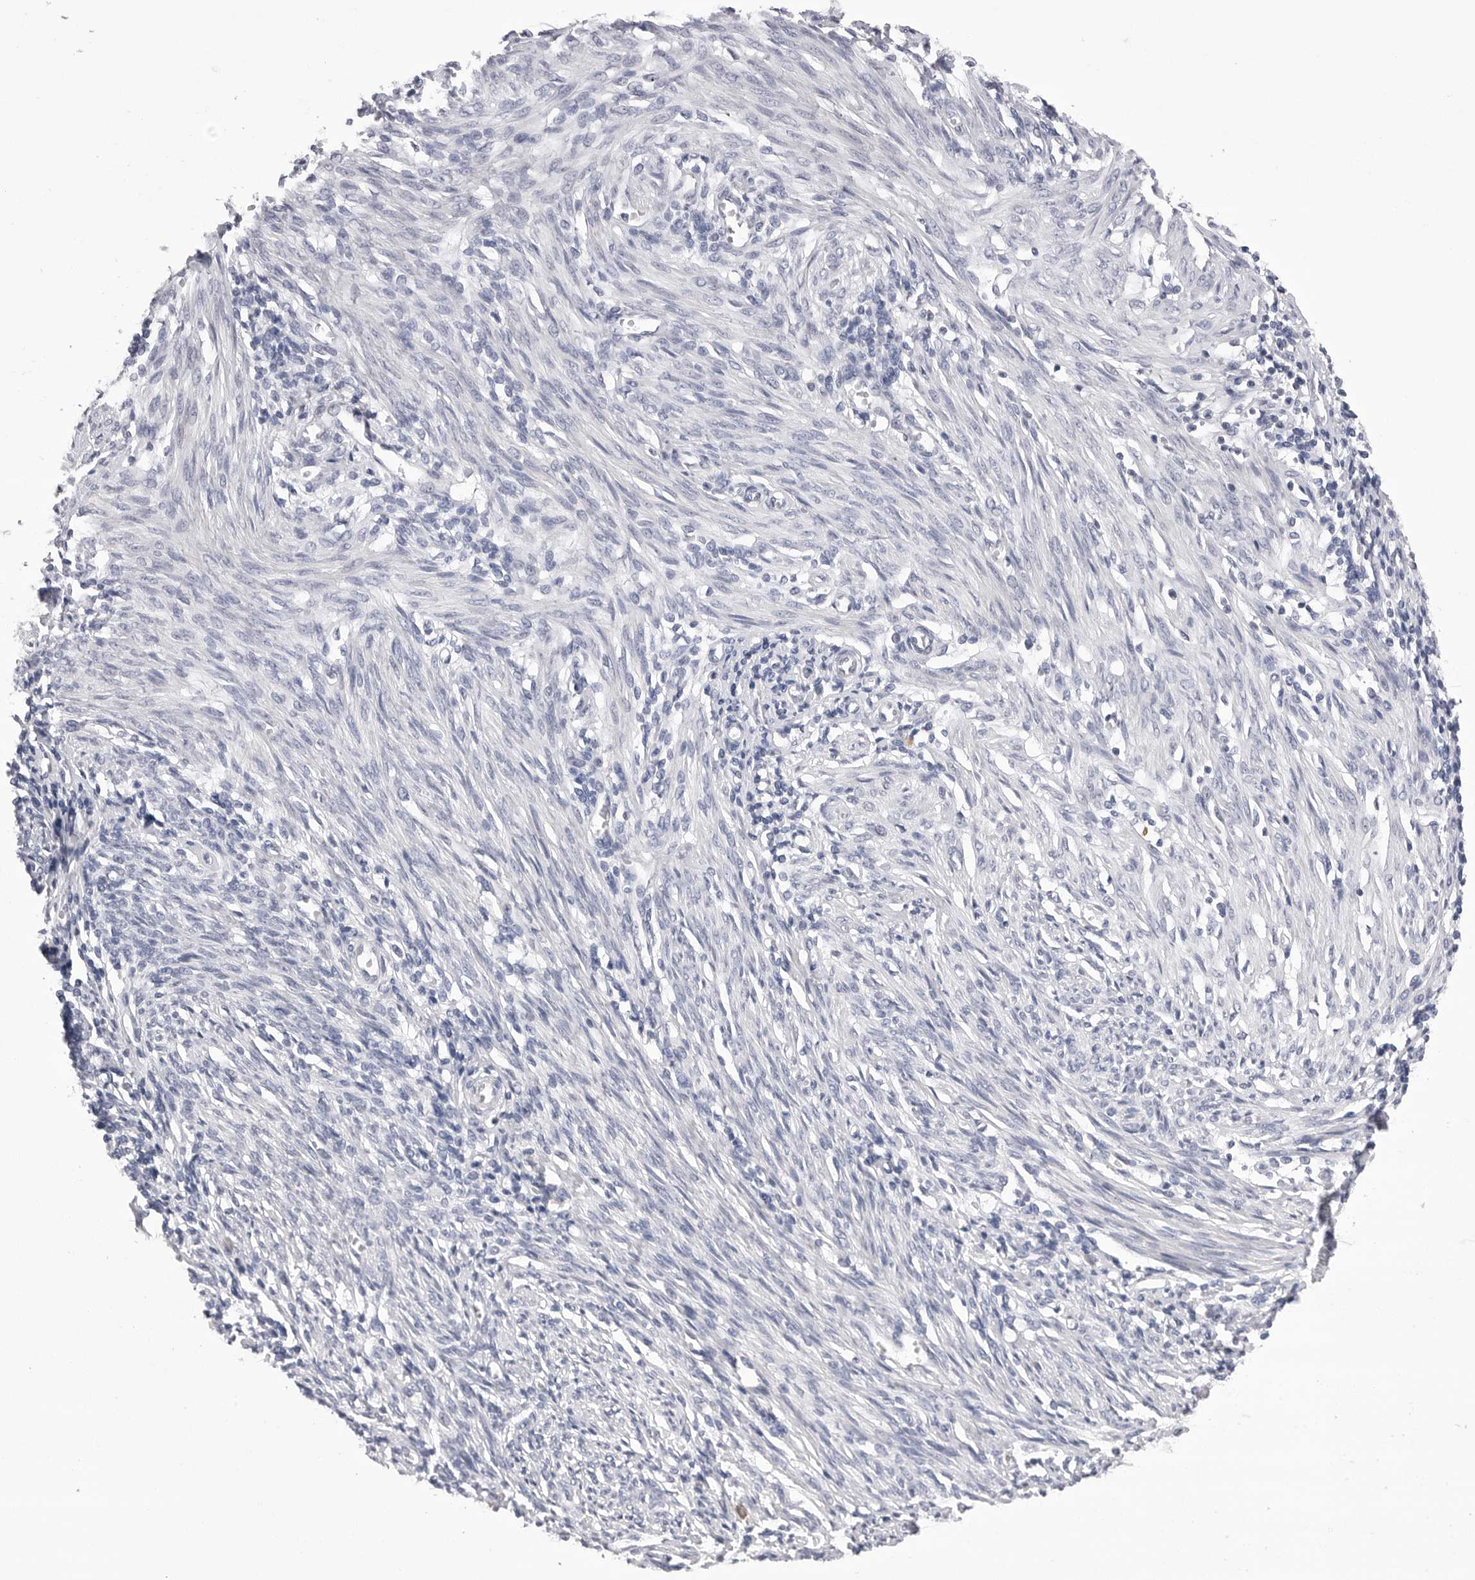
{"staining": {"intensity": "negative", "quantity": "none", "location": "none"}, "tissue": "endometrium", "cell_type": "Cells in endometrial stroma", "image_type": "normal", "snomed": [{"axis": "morphology", "description": "Normal tissue, NOS"}, {"axis": "topography", "description": "Endometrium"}], "caption": "Immunohistochemistry image of normal endometrium: endometrium stained with DAB (3,3'-diaminobenzidine) shows no significant protein expression in cells in endometrial stroma.", "gene": "DLGAP3", "patient": {"sex": "female", "age": 66}}